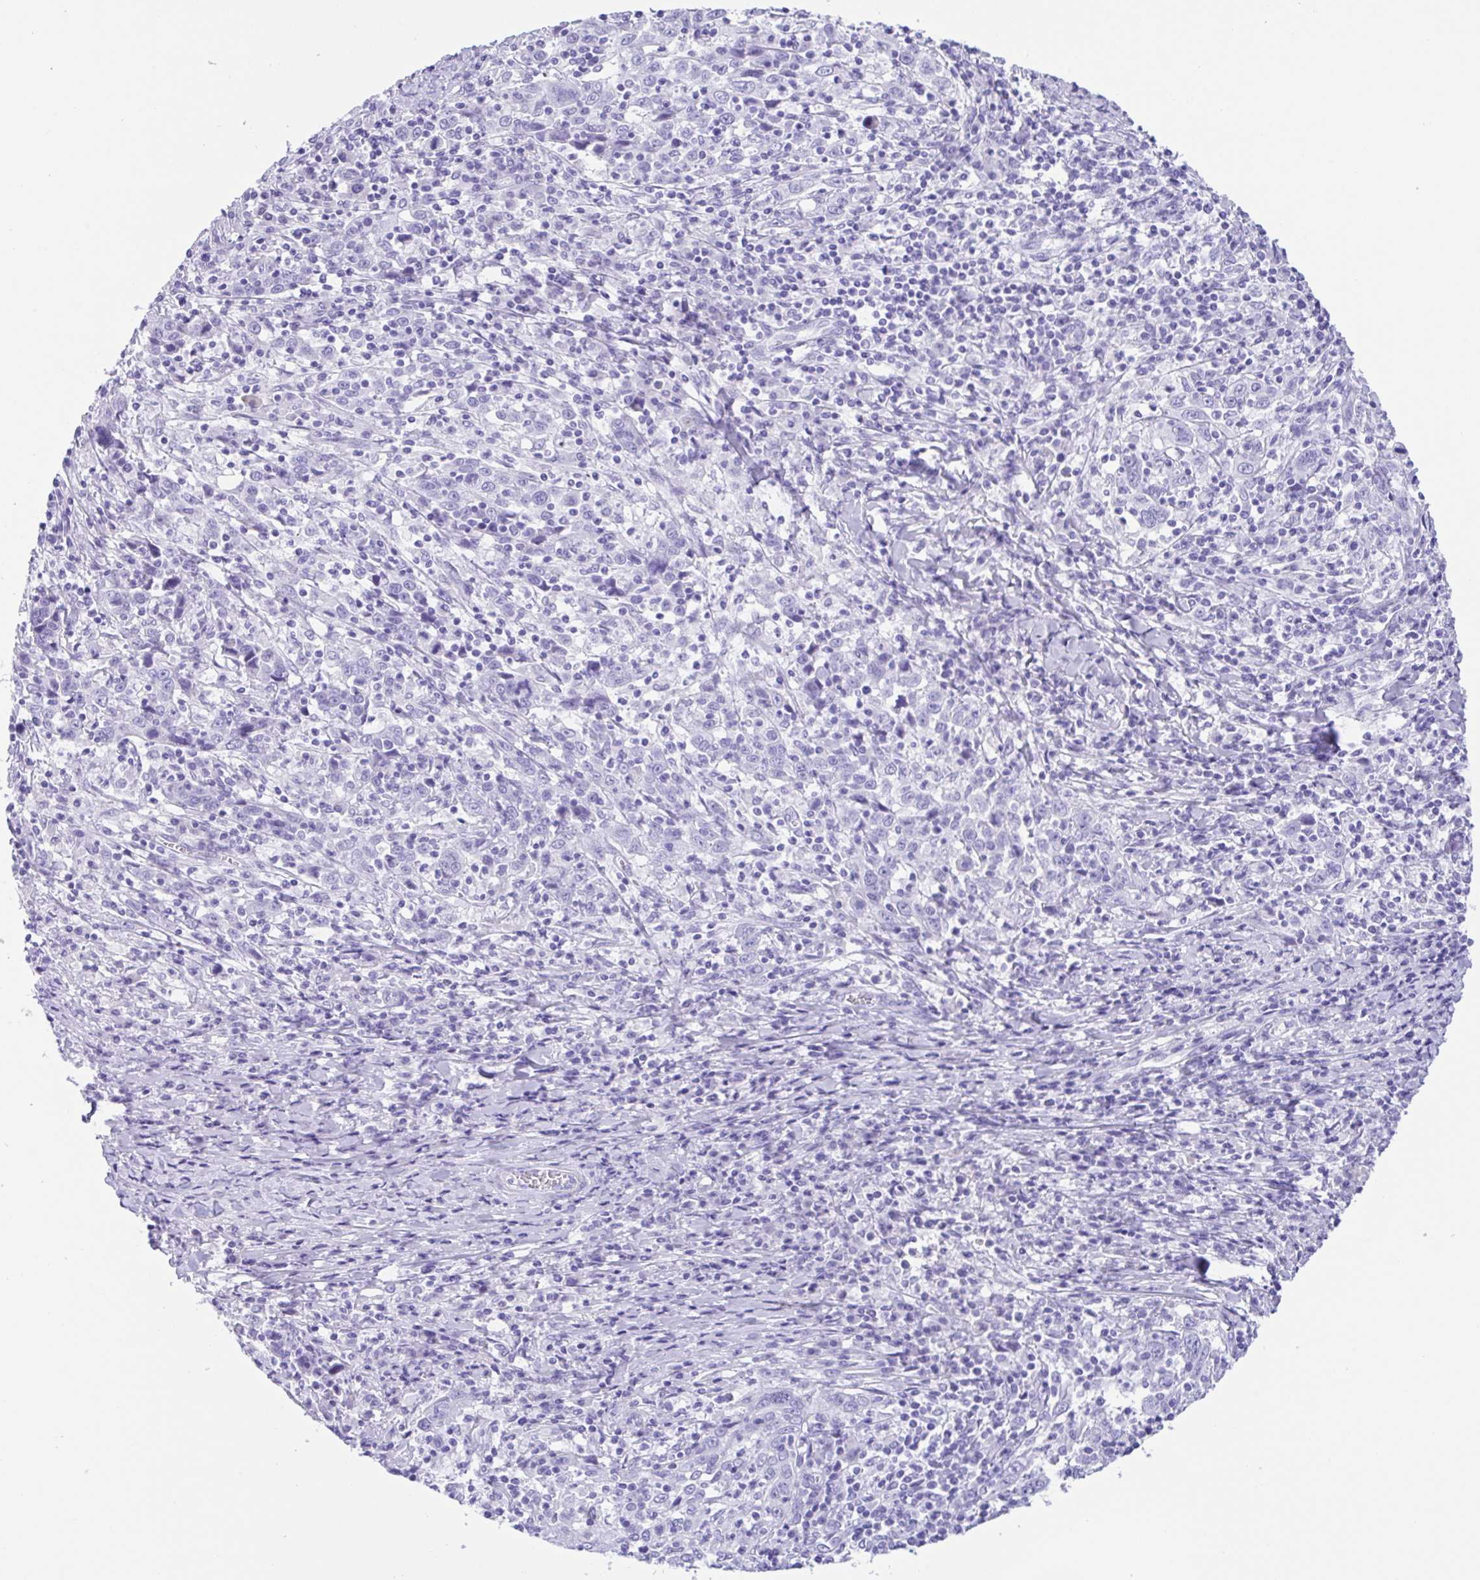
{"staining": {"intensity": "negative", "quantity": "none", "location": "none"}, "tissue": "cervical cancer", "cell_type": "Tumor cells", "image_type": "cancer", "snomed": [{"axis": "morphology", "description": "Squamous cell carcinoma, NOS"}, {"axis": "topography", "description": "Cervix"}], "caption": "Immunohistochemical staining of human cervical cancer shows no significant expression in tumor cells.", "gene": "CPA1", "patient": {"sex": "female", "age": 46}}